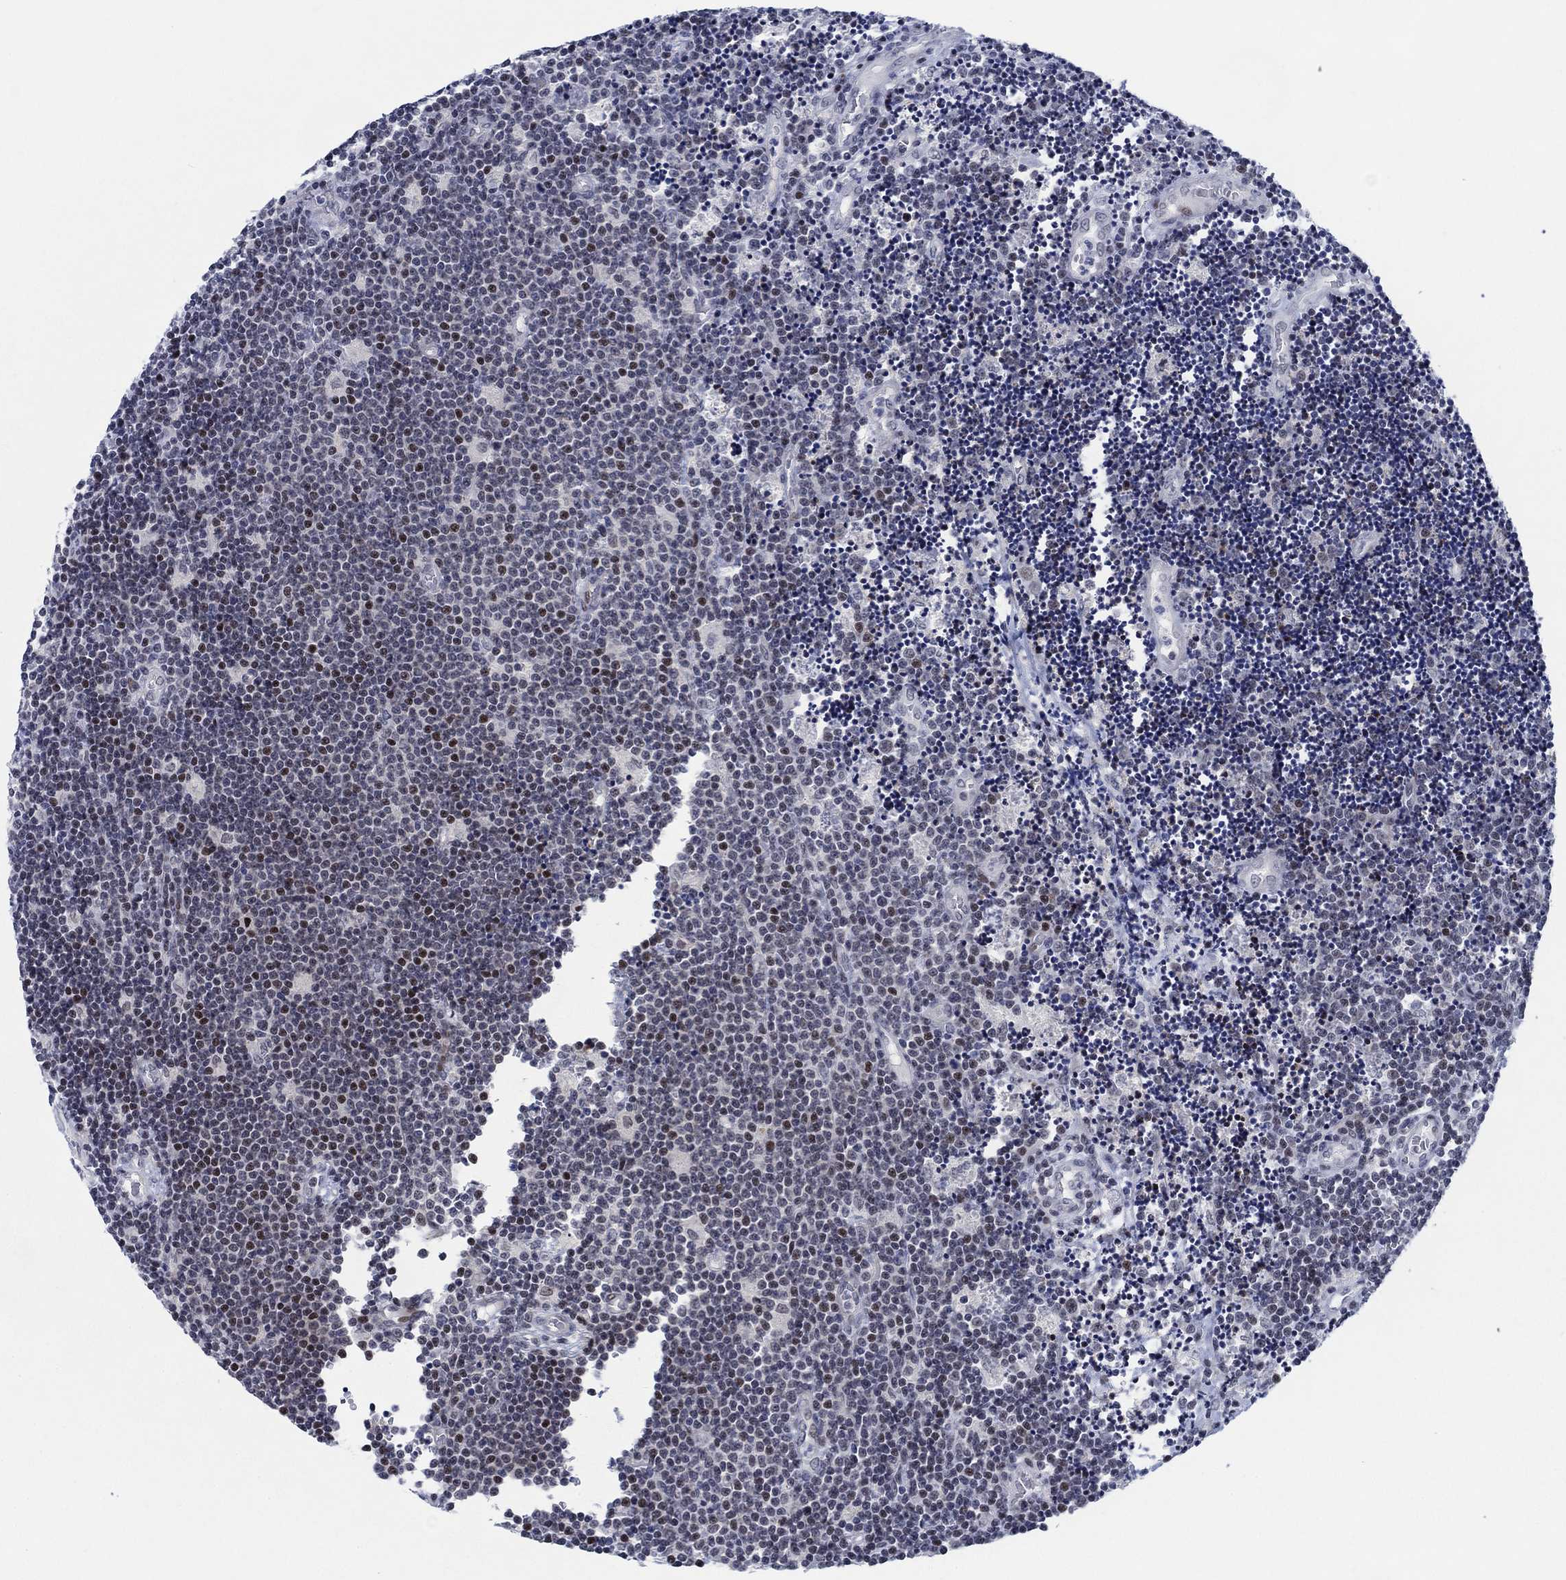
{"staining": {"intensity": "negative", "quantity": "none", "location": "none"}, "tissue": "lymphoma", "cell_type": "Tumor cells", "image_type": "cancer", "snomed": [{"axis": "morphology", "description": "Malignant lymphoma, non-Hodgkin's type, Low grade"}, {"axis": "topography", "description": "Brain"}], "caption": "Immunohistochemistry (IHC) of human lymphoma exhibits no staining in tumor cells. Nuclei are stained in blue.", "gene": "NEU3", "patient": {"sex": "female", "age": 66}}